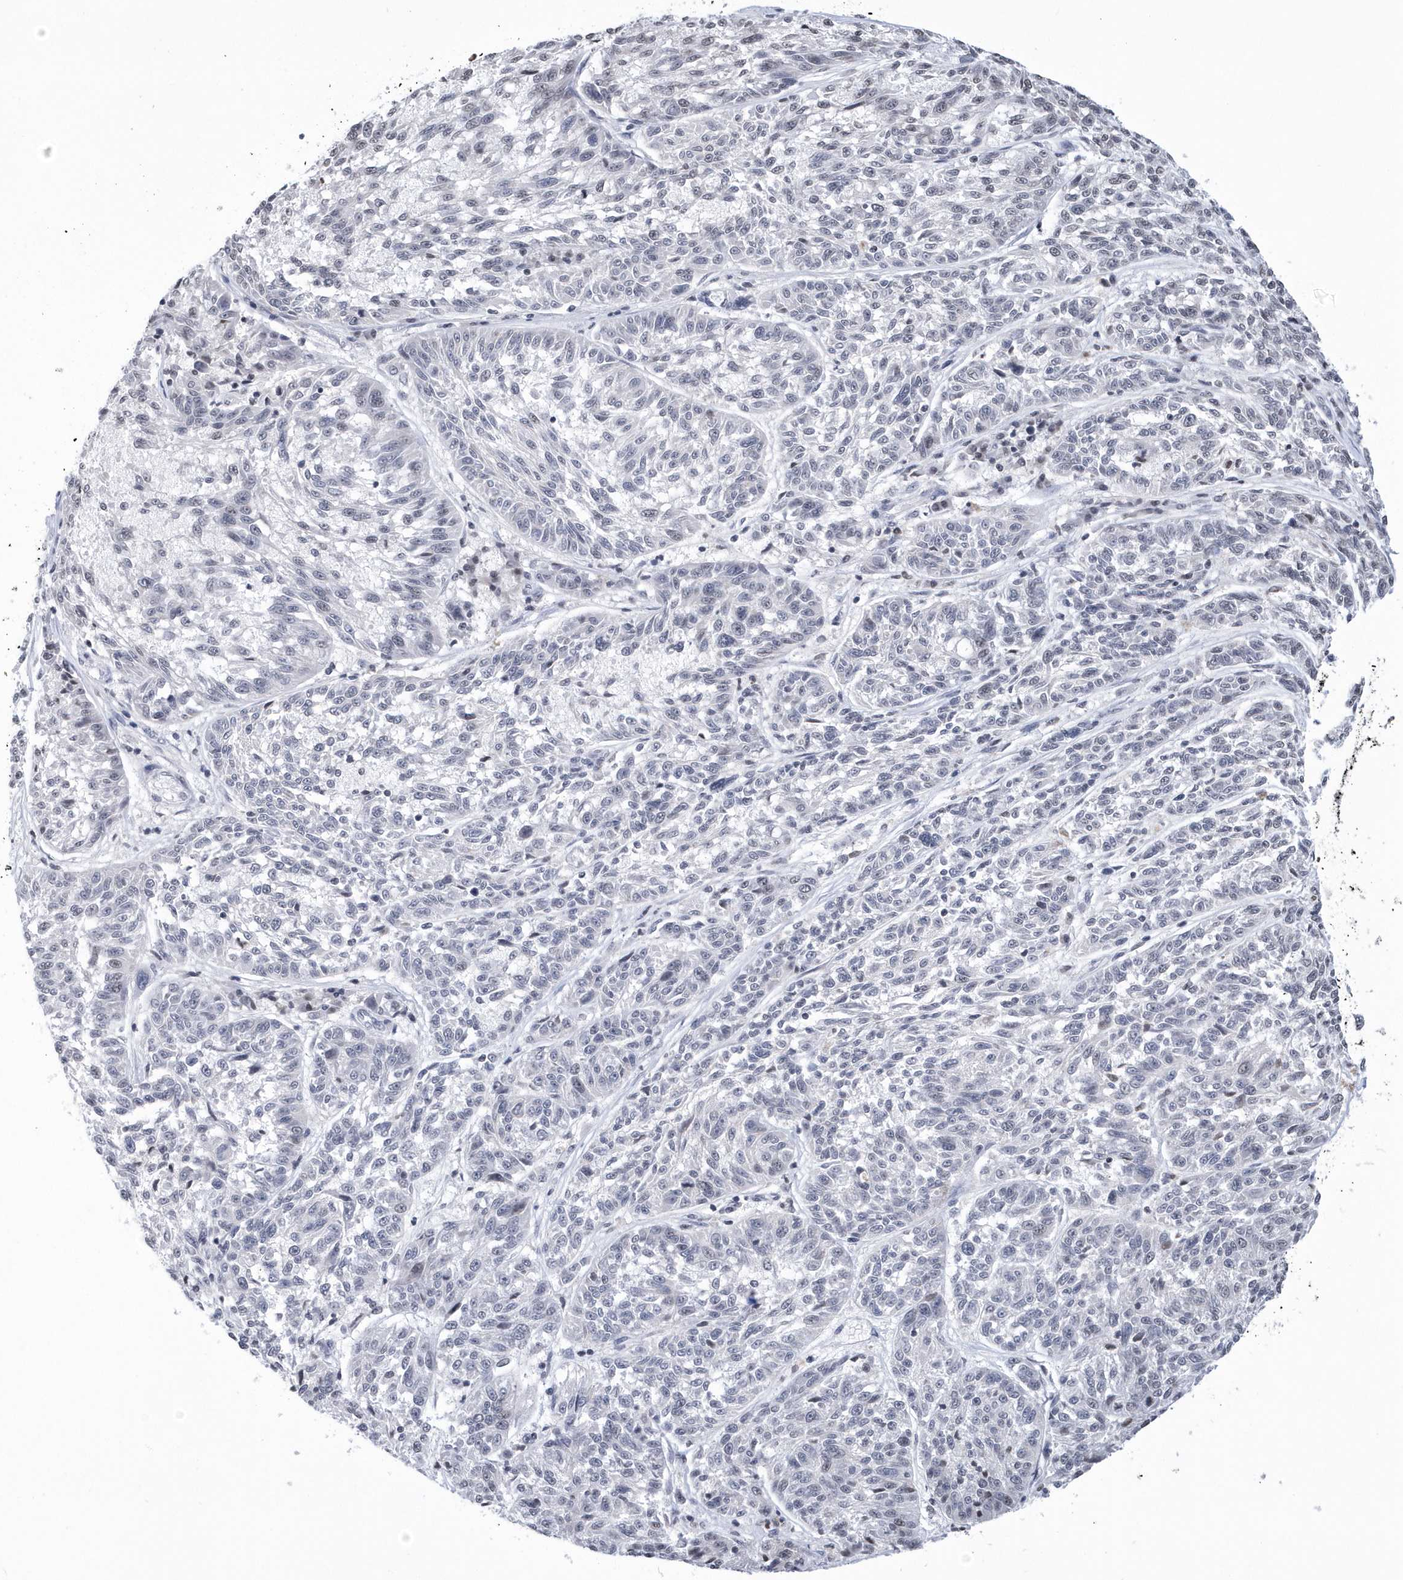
{"staining": {"intensity": "negative", "quantity": "none", "location": "none"}, "tissue": "melanoma", "cell_type": "Tumor cells", "image_type": "cancer", "snomed": [{"axis": "morphology", "description": "Malignant melanoma, NOS"}, {"axis": "topography", "description": "Skin"}], "caption": "A histopathology image of human malignant melanoma is negative for staining in tumor cells. The staining was performed using DAB (3,3'-diaminobenzidine) to visualize the protein expression in brown, while the nuclei were stained in blue with hematoxylin (Magnification: 20x).", "gene": "VWA5B2", "patient": {"sex": "male", "age": 53}}